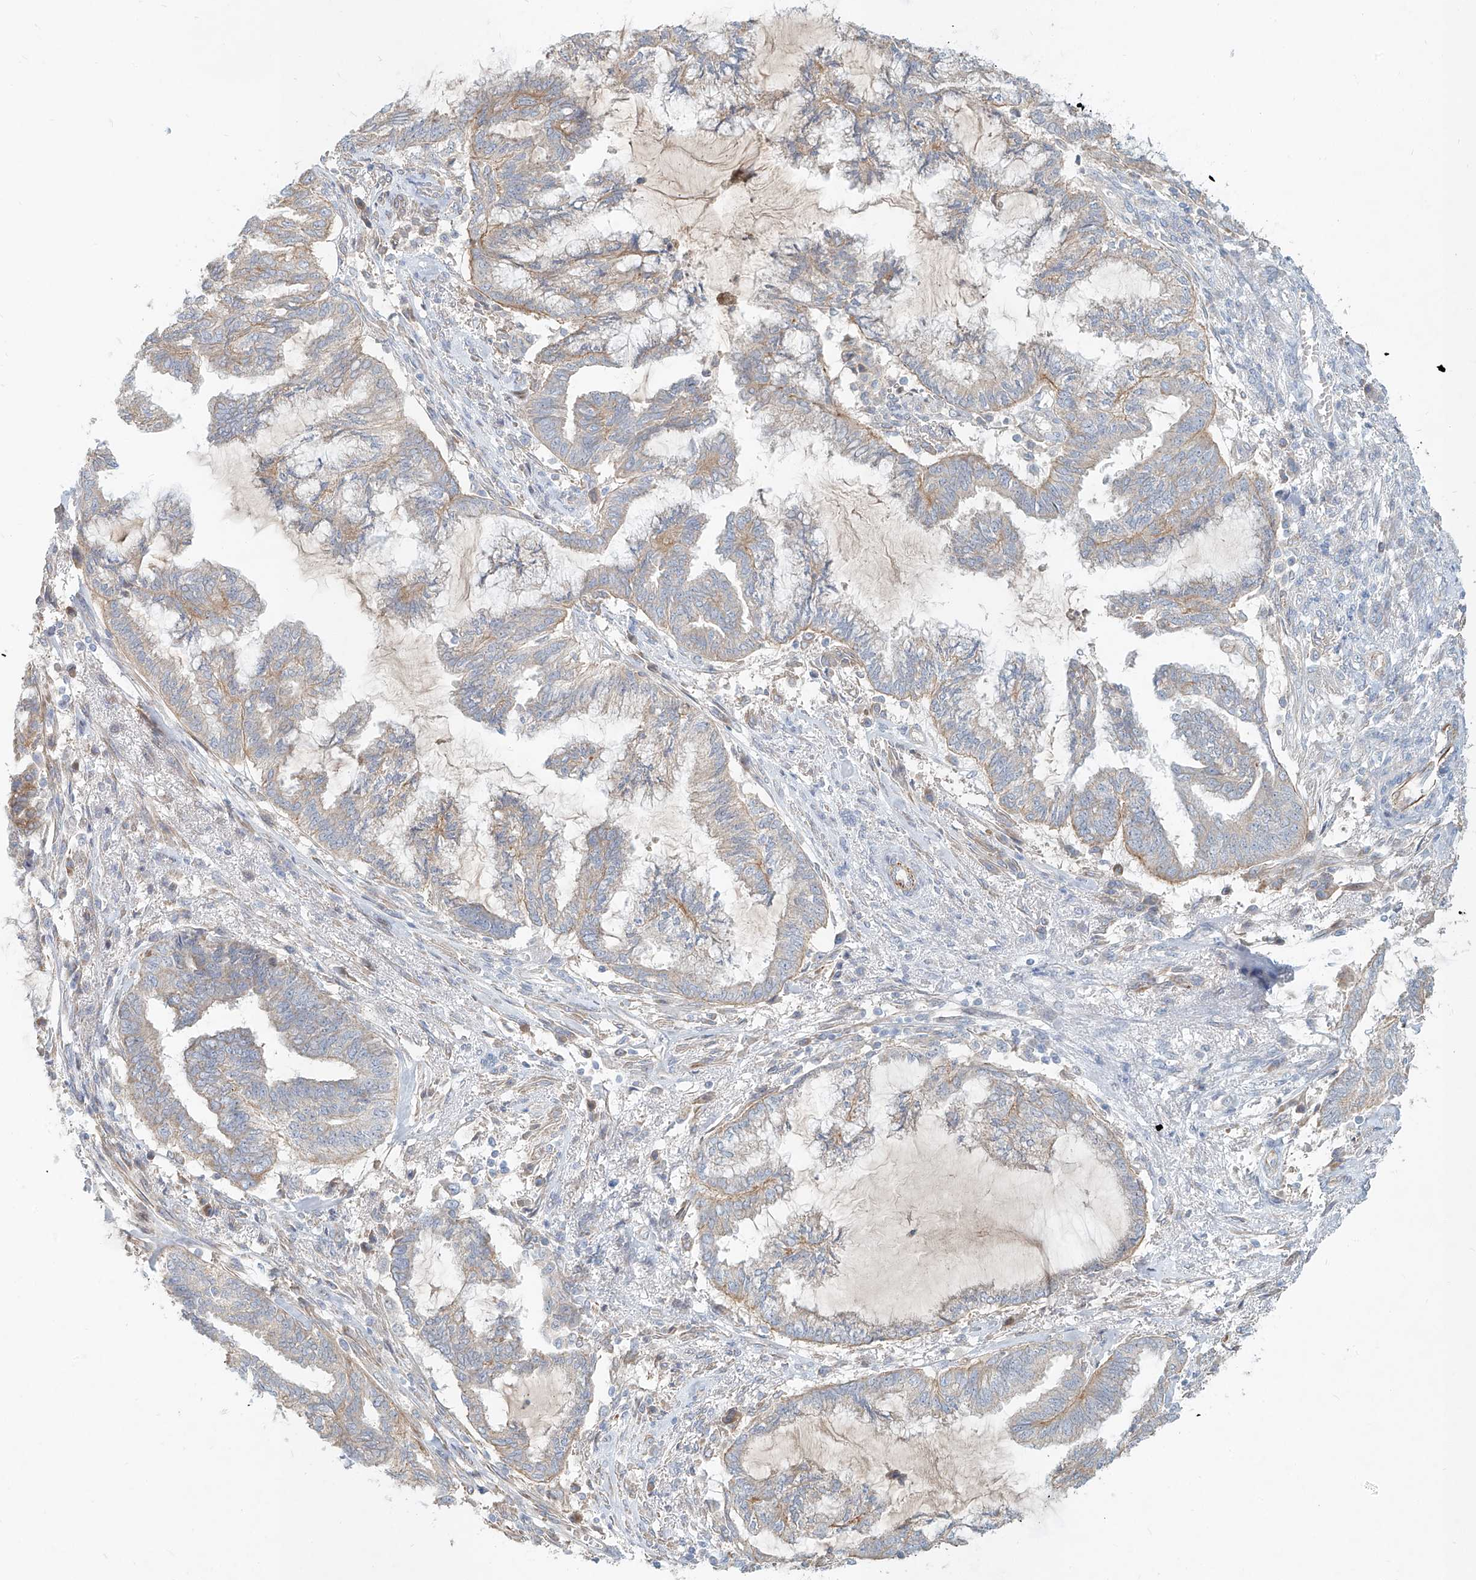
{"staining": {"intensity": "weak", "quantity": "<25%", "location": "cytoplasmic/membranous"}, "tissue": "endometrial cancer", "cell_type": "Tumor cells", "image_type": "cancer", "snomed": [{"axis": "morphology", "description": "Adenocarcinoma, NOS"}, {"axis": "topography", "description": "Endometrium"}], "caption": "Immunohistochemistry of endometrial cancer (adenocarcinoma) displays no positivity in tumor cells.", "gene": "AJM1", "patient": {"sex": "female", "age": 86}}